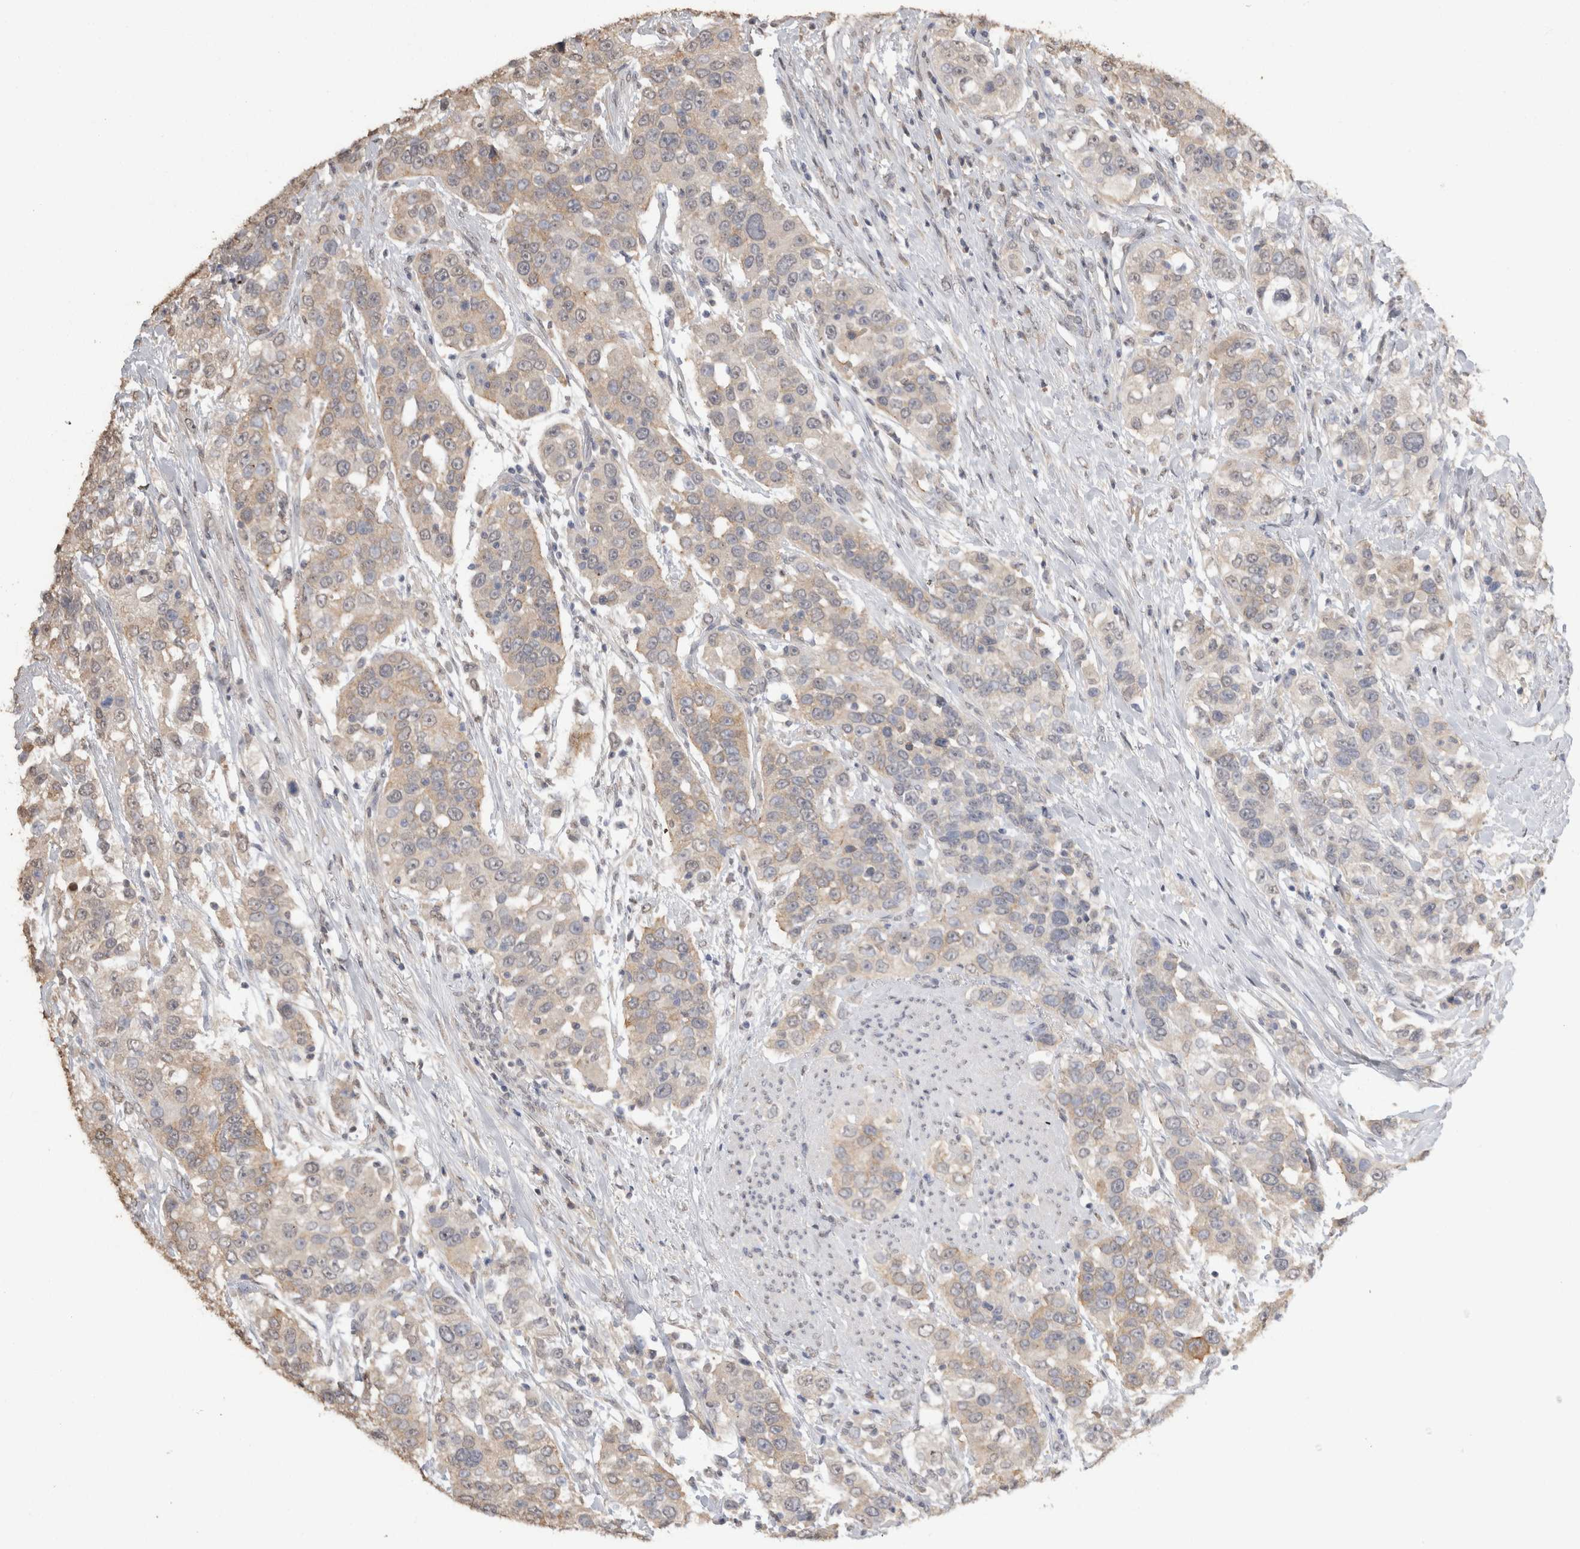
{"staining": {"intensity": "weak", "quantity": "<25%", "location": "cytoplasmic/membranous"}, "tissue": "urothelial cancer", "cell_type": "Tumor cells", "image_type": "cancer", "snomed": [{"axis": "morphology", "description": "Urothelial carcinoma, High grade"}, {"axis": "topography", "description": "Urinary bladder"}], "caption": "Immunohistochemistry histopathology image of neoplastic tissue: urothelial carcinoma (high-grade) stained with DAB (3,3'-diaminobenzidine) reveals no significant protein staining in tumor cells.", "gene": "NAALADL2", "patient": {"sex": "female", "age": 80}}